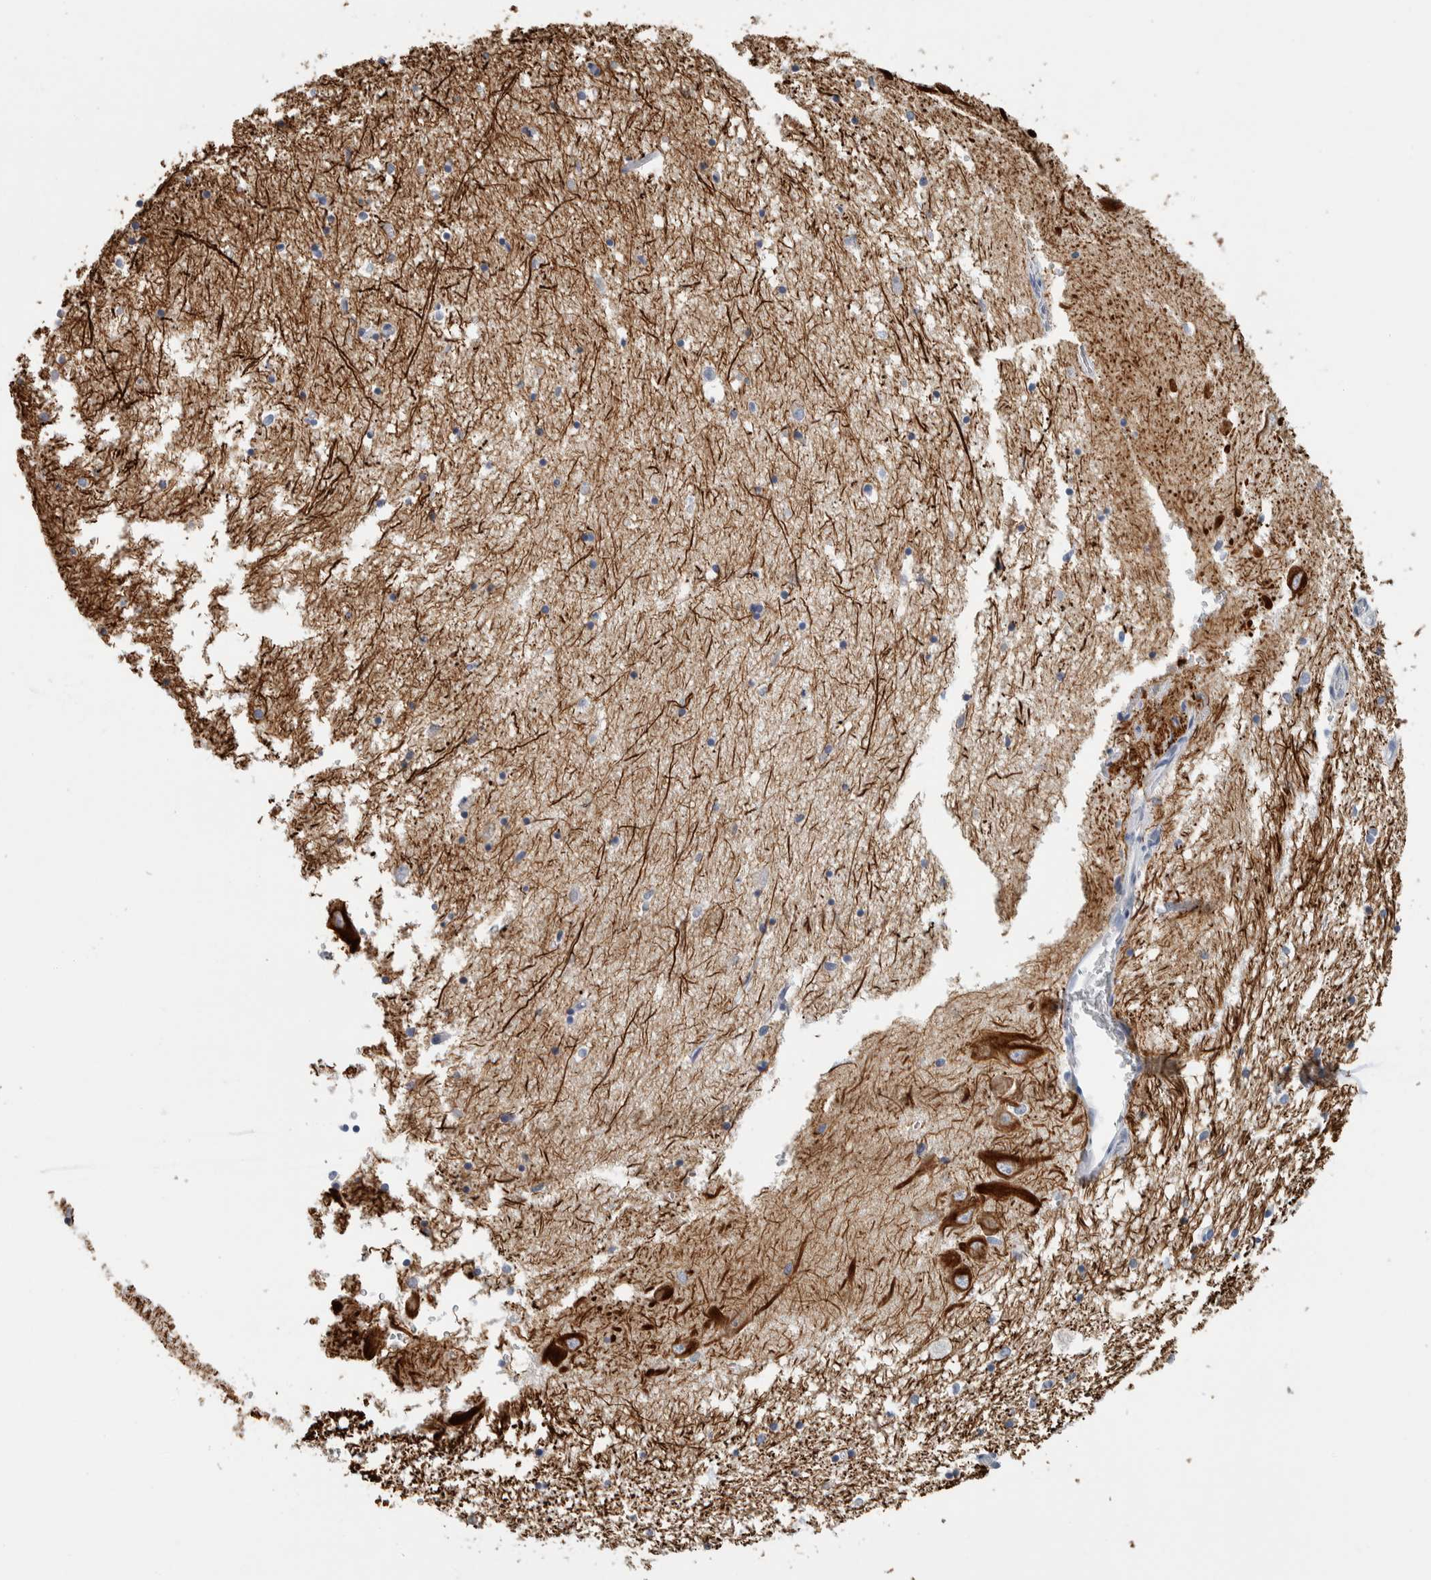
{"staining": {"intensity": "negative", "quantity": "none", "location": "none"}, "tissue": "hippocampus", "cell_type": "Glial cells", "image_type": "normal", "snomed": [{"axis": "morphology", "description": "Normal tissue, NOS"}, {"axis": "topography", "description": "Hippocampus"}], "caption": "This is a micrograph of immunohistochemistry staining of benign hippocampus, which shows no staining in glial cells.", "gene": "NEFM", "patient": {"sex": "male", "age": 70}}